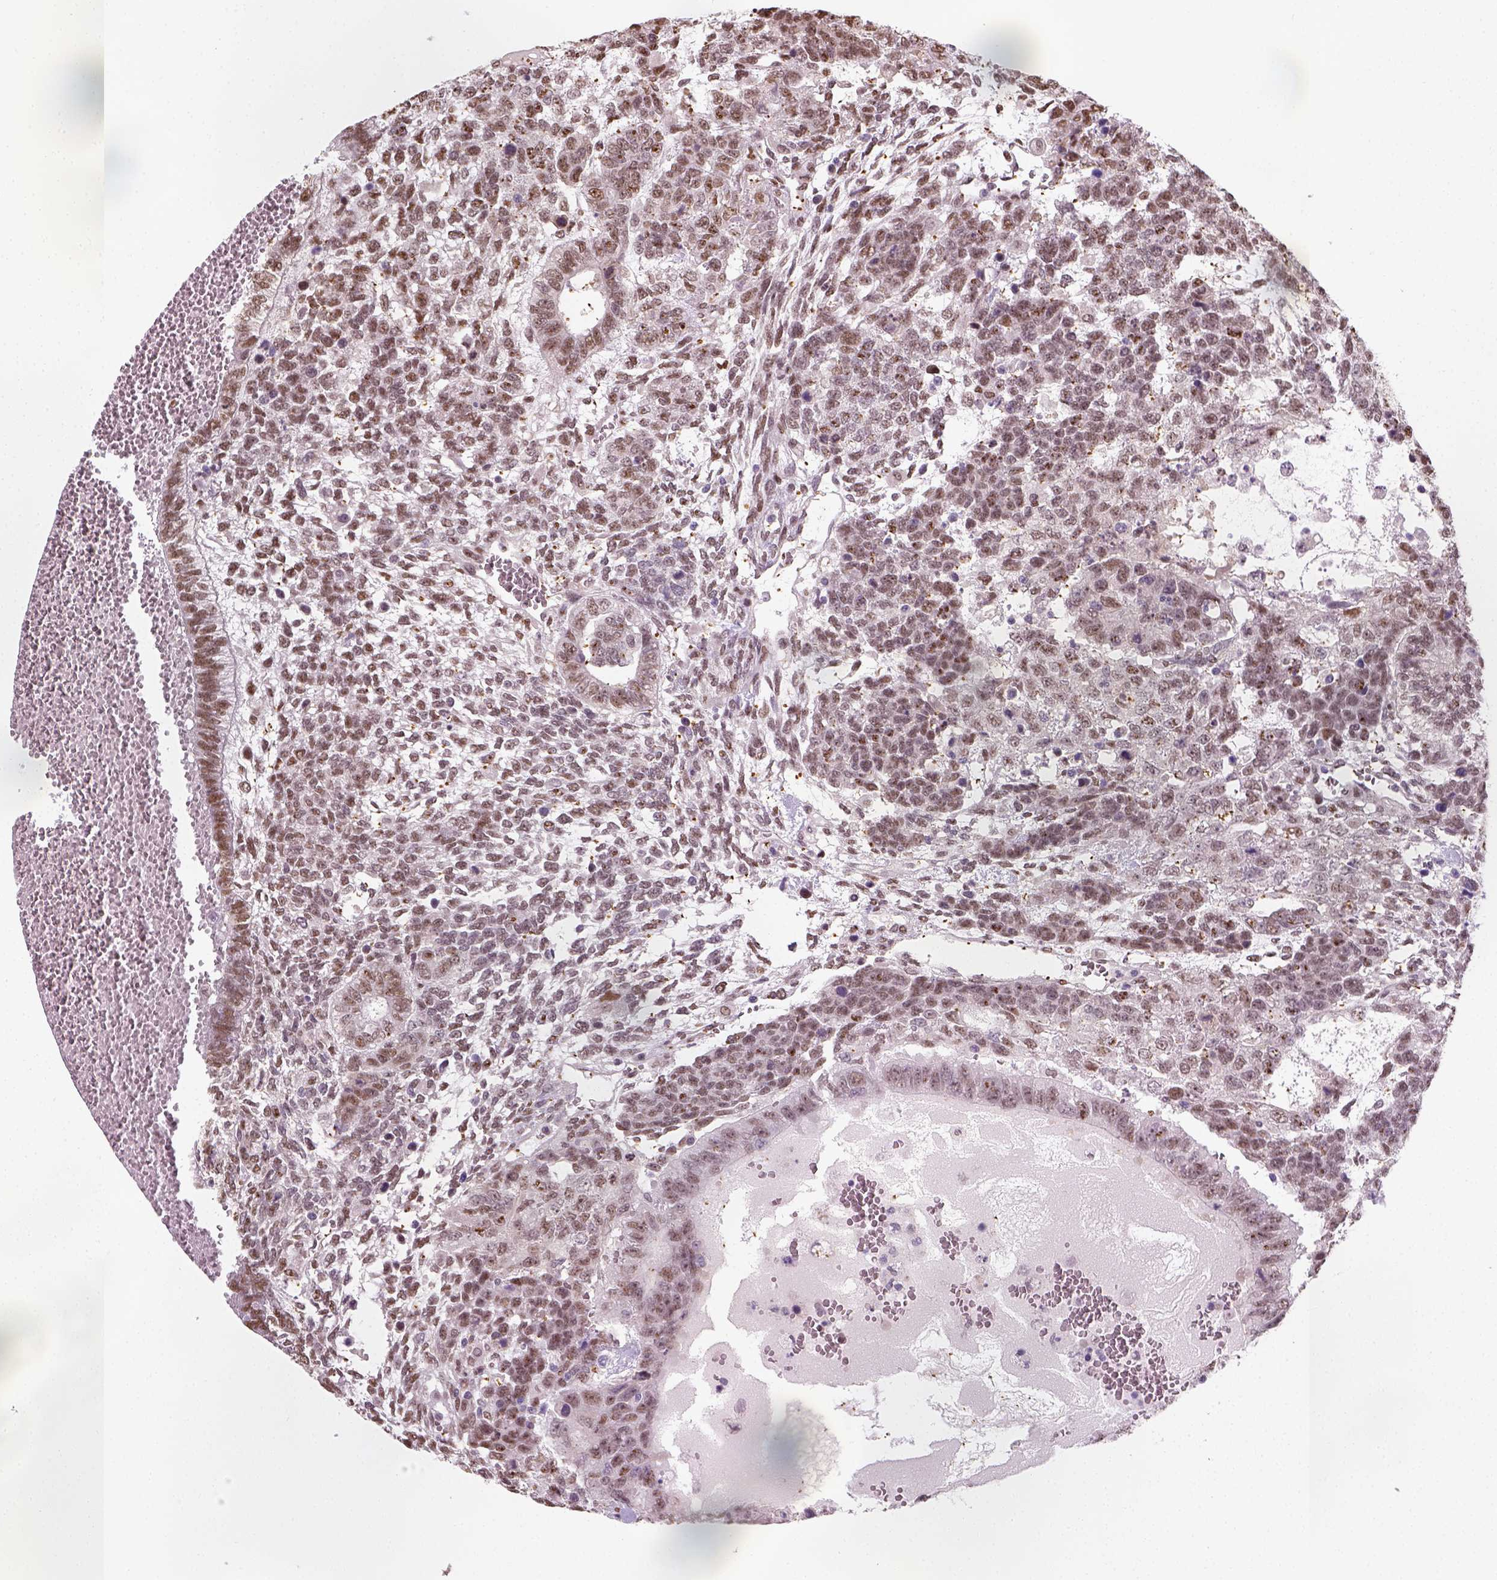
{"staining": {"intensity": "moderate", "quantity": ">75%", "location": "nuclear"}, "tissue": "testis cancer", "cell_type": "Tumor cells", "image_type": "cancer", "snomed": [{"axis": "morphology", "description": "Normal tissue, NOS"}, {"axis": "morphology", "description": "Carcinoma, Embryonal, NOS"}, {"axis": "topography", "description": "Testis"}, {"axis": "topography", "description": "Epididymis"}], "caption": "Moderate nuclear protein expression is seen in about >75% of tumor cells in testis cancer. (Stains: DAB (3,3'-diaminobenzidine) in brown, nuclei in blue, Microscopy: brightfield microscopy at high magnification).", "gene": "C1orf112", "patient": {"sex": "male", "age": 23}}